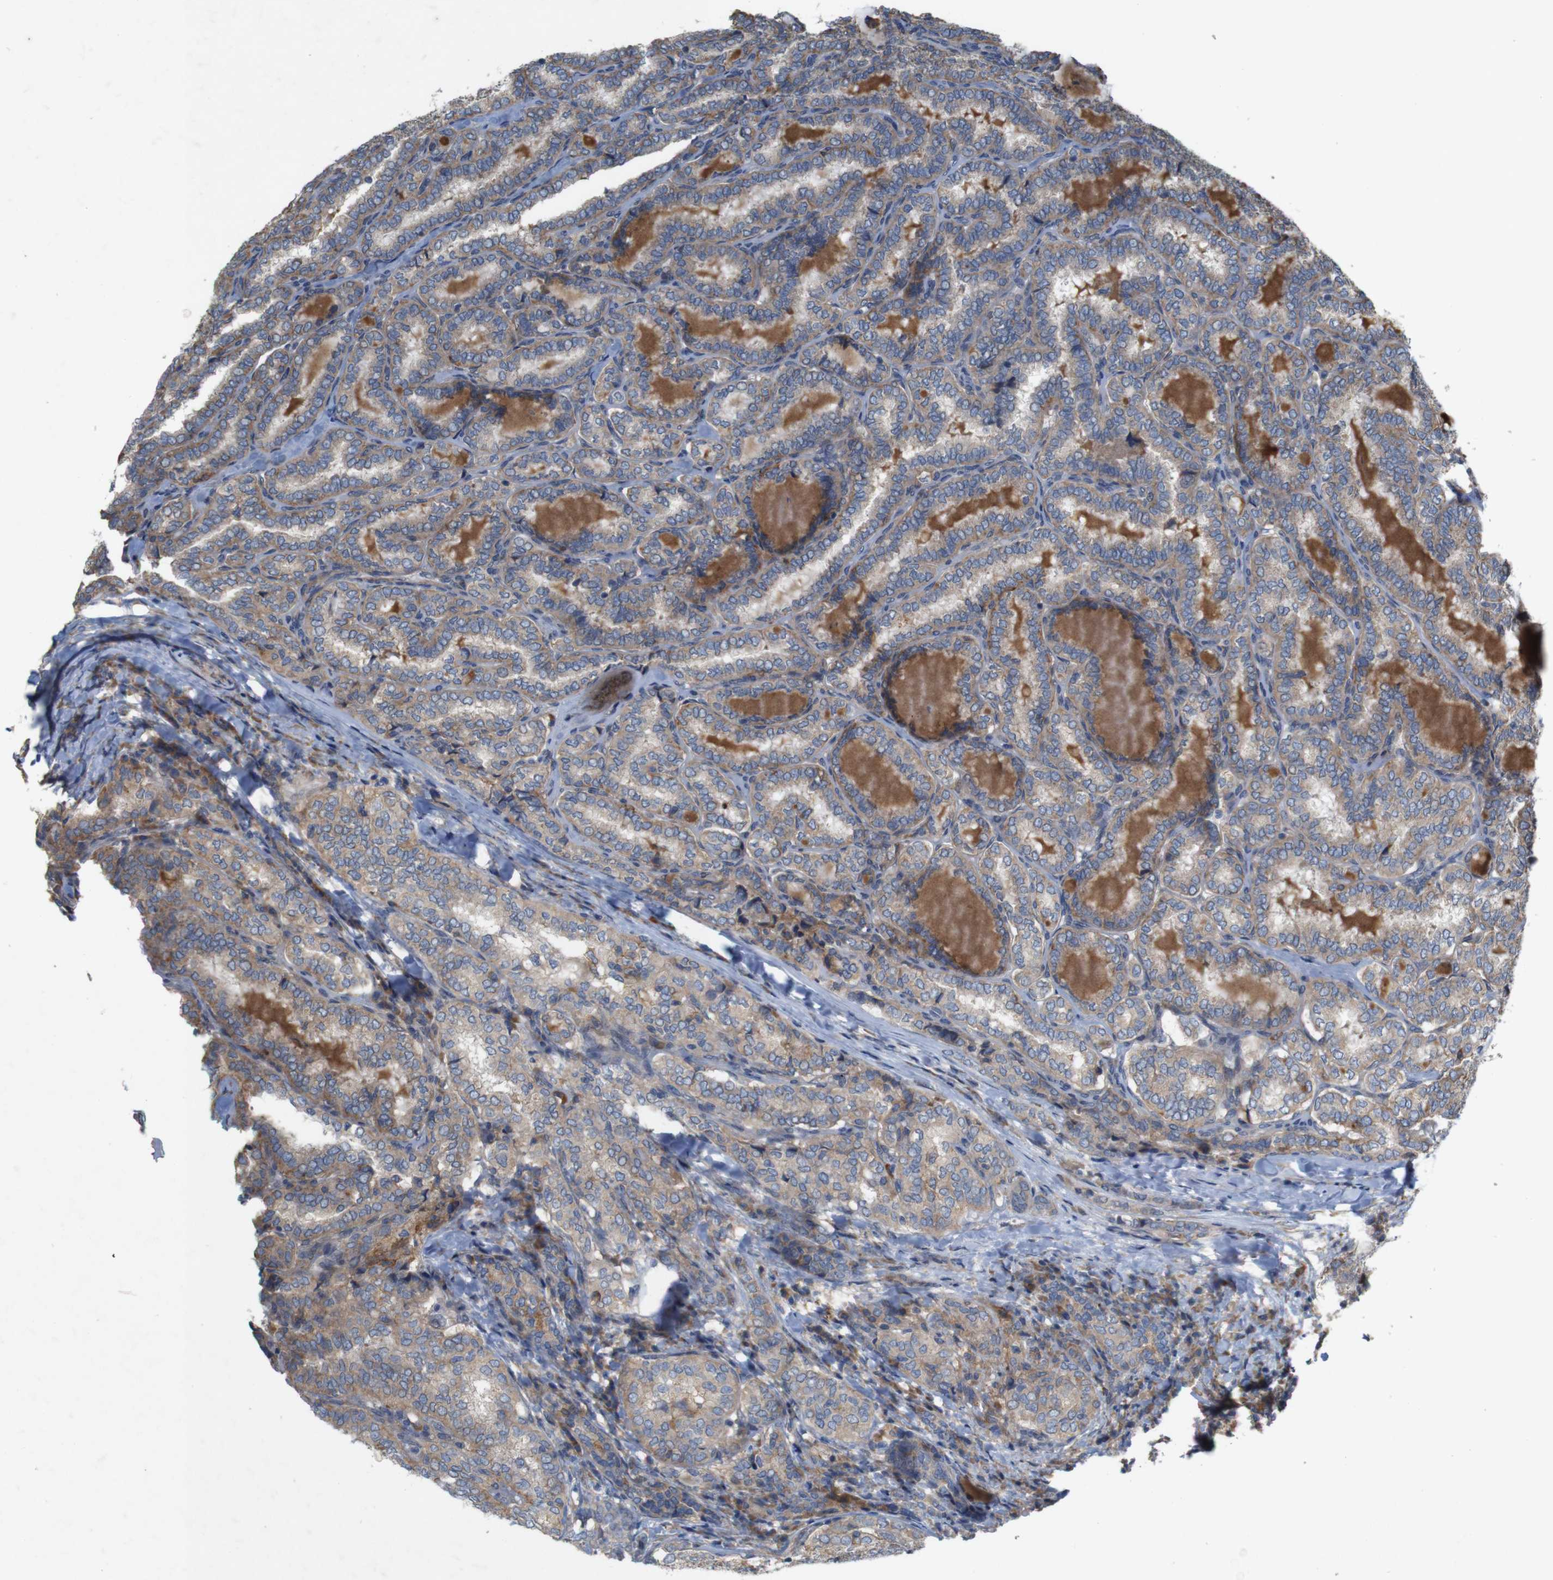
{"staining": {"intensity": "weak", "quantity": ">75%", "location": "cytoplasmic/membranous"}, "tissue": "thyroid cancer", "cell_type": "Tumor cells", "image_type": "cancer", "snomed": [{"axis": "morphology", "description": "Normal tissue, NOS"}, {"axis": "morphology", "description": "Papillary adenocarcinoma, NOS"}, {"axis": "topography", "description": "Thyroid gland"}], "caption": "Immunohistochemical staining of human thyroid cancer exhibits weak cytoplasmic/membranous protein staining in approximately >75% of tumor cells. The staining is performed using DAB (3,3'-diaminobenzidine) brown chromogen to label protein expression. The nuclei are counter-stained blue using hematoxylin.", "gene": "SIGLEC8", "patient": {"sex": "female", "age": 30}}